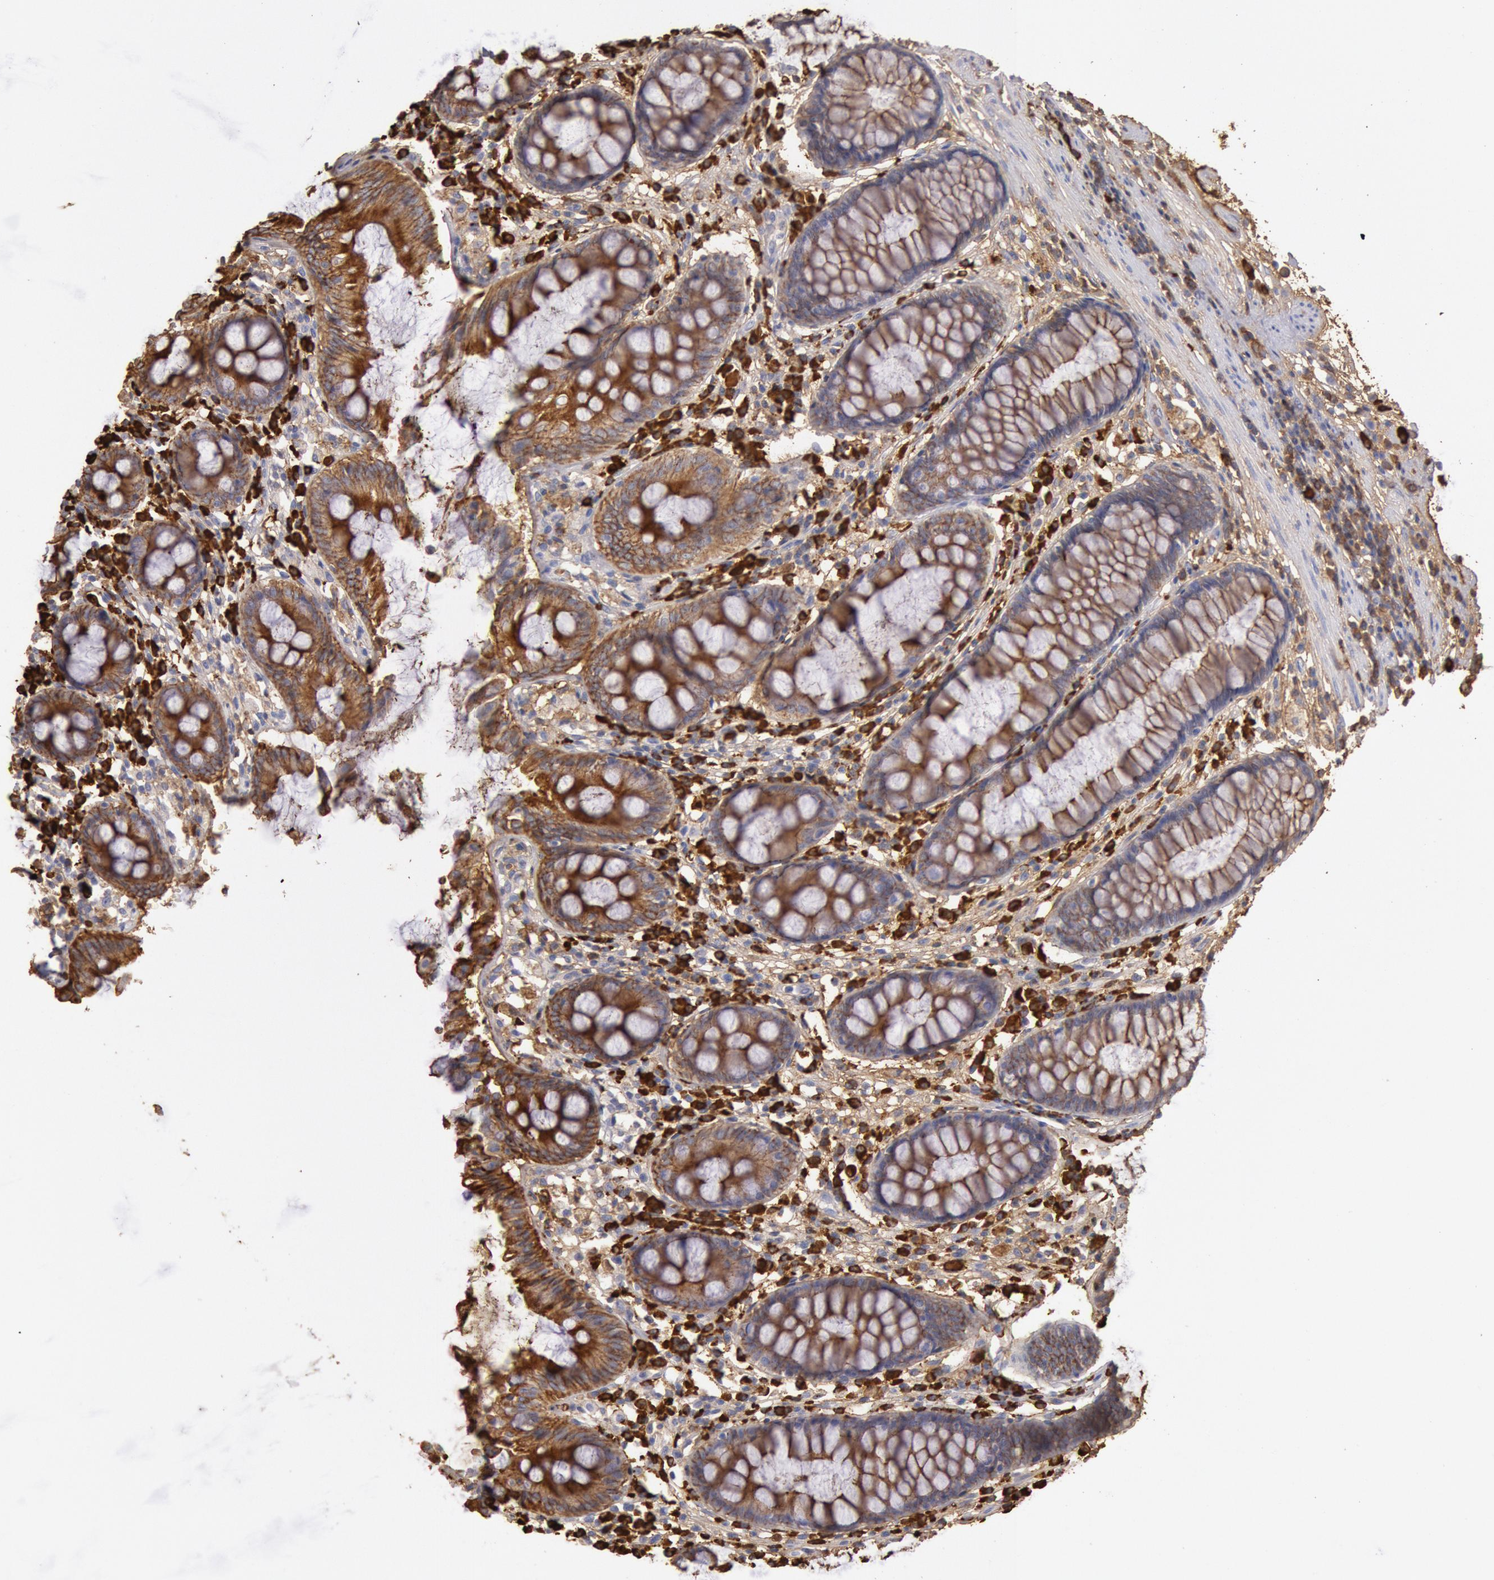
{"staining": {"intensity": "moderate", "quantity": ">75%", "location": "cytoplasmic/membranous"}, "tissue": "rectum", "cell_type": "Glandular cells", "image_type": "normal", "snomed": [{"axis": "morphology", "description": "Normal tissue, NOS"}, {"axis": "topography", "description": "Rectum"}], "caption": "Rectum stained with a brown dye shows moderate cytoplasmic/membranous positive staining in approximately >75% of glandular cells.", "gene": "IGHA1", "patient": {"sex": "female", "age": 66}}